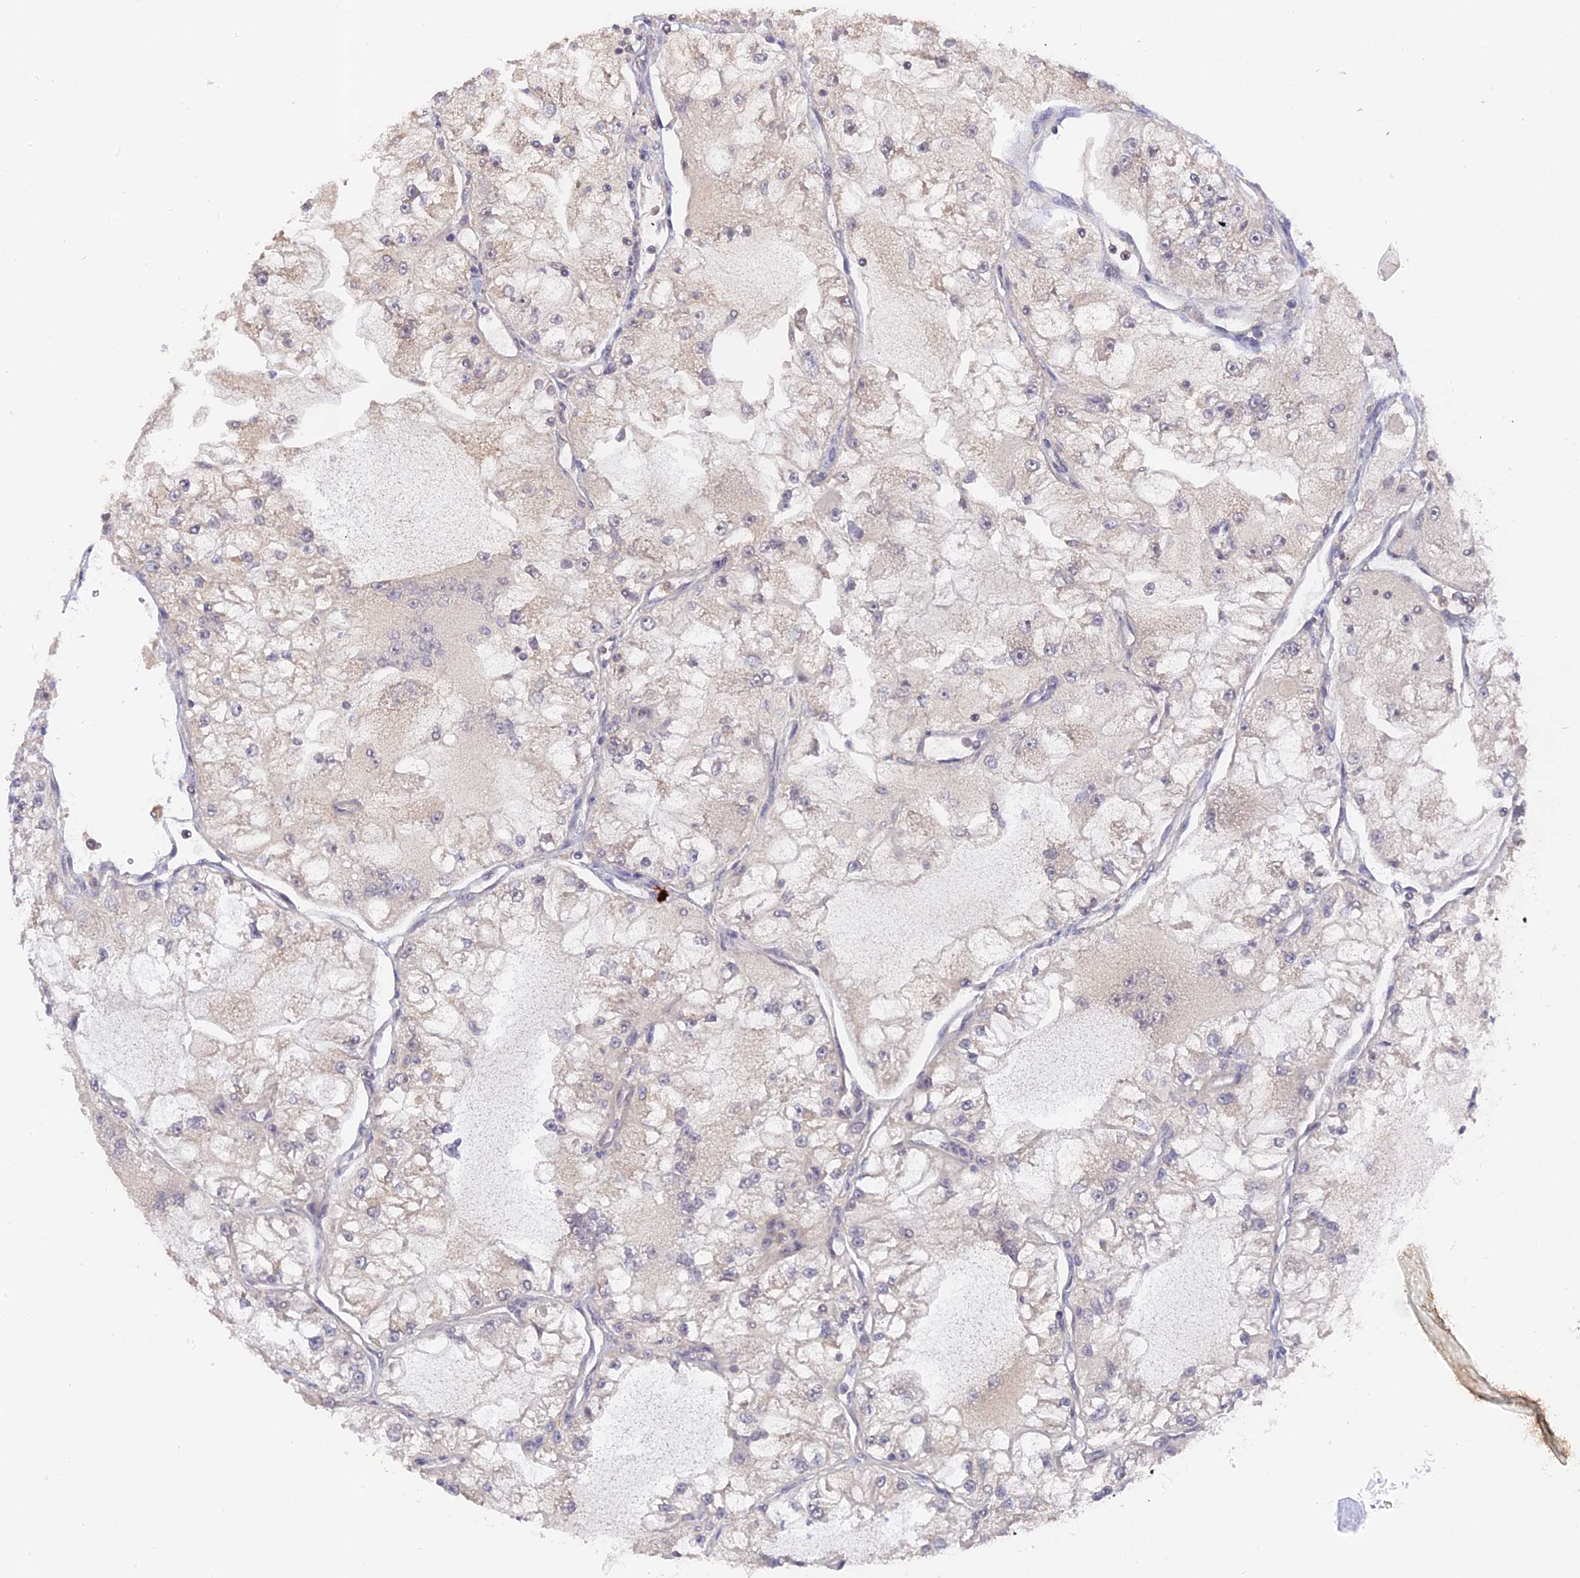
{"staining": {"intensity": "negative", "quantity": "none", "location": "none"}, "tissue": "renal cancer", "cell_type": "Tumor cells", "image_type": "cancer", "snomed": [{"axis": "morphology", "description": "Adenocarcinoma, NOS"}, {"axis": "topography", "description": "Kidney"}], "caption": "Immunohistochemistry (IHC) photomicrograph of adenocarcinoma (renal) stained for a protein (brown), which demonstrates no positivity in tumor cells. Nuclei are stained in blue.", "gene": "NR1H3", "patient": {"sex": "female", "age": 72}}